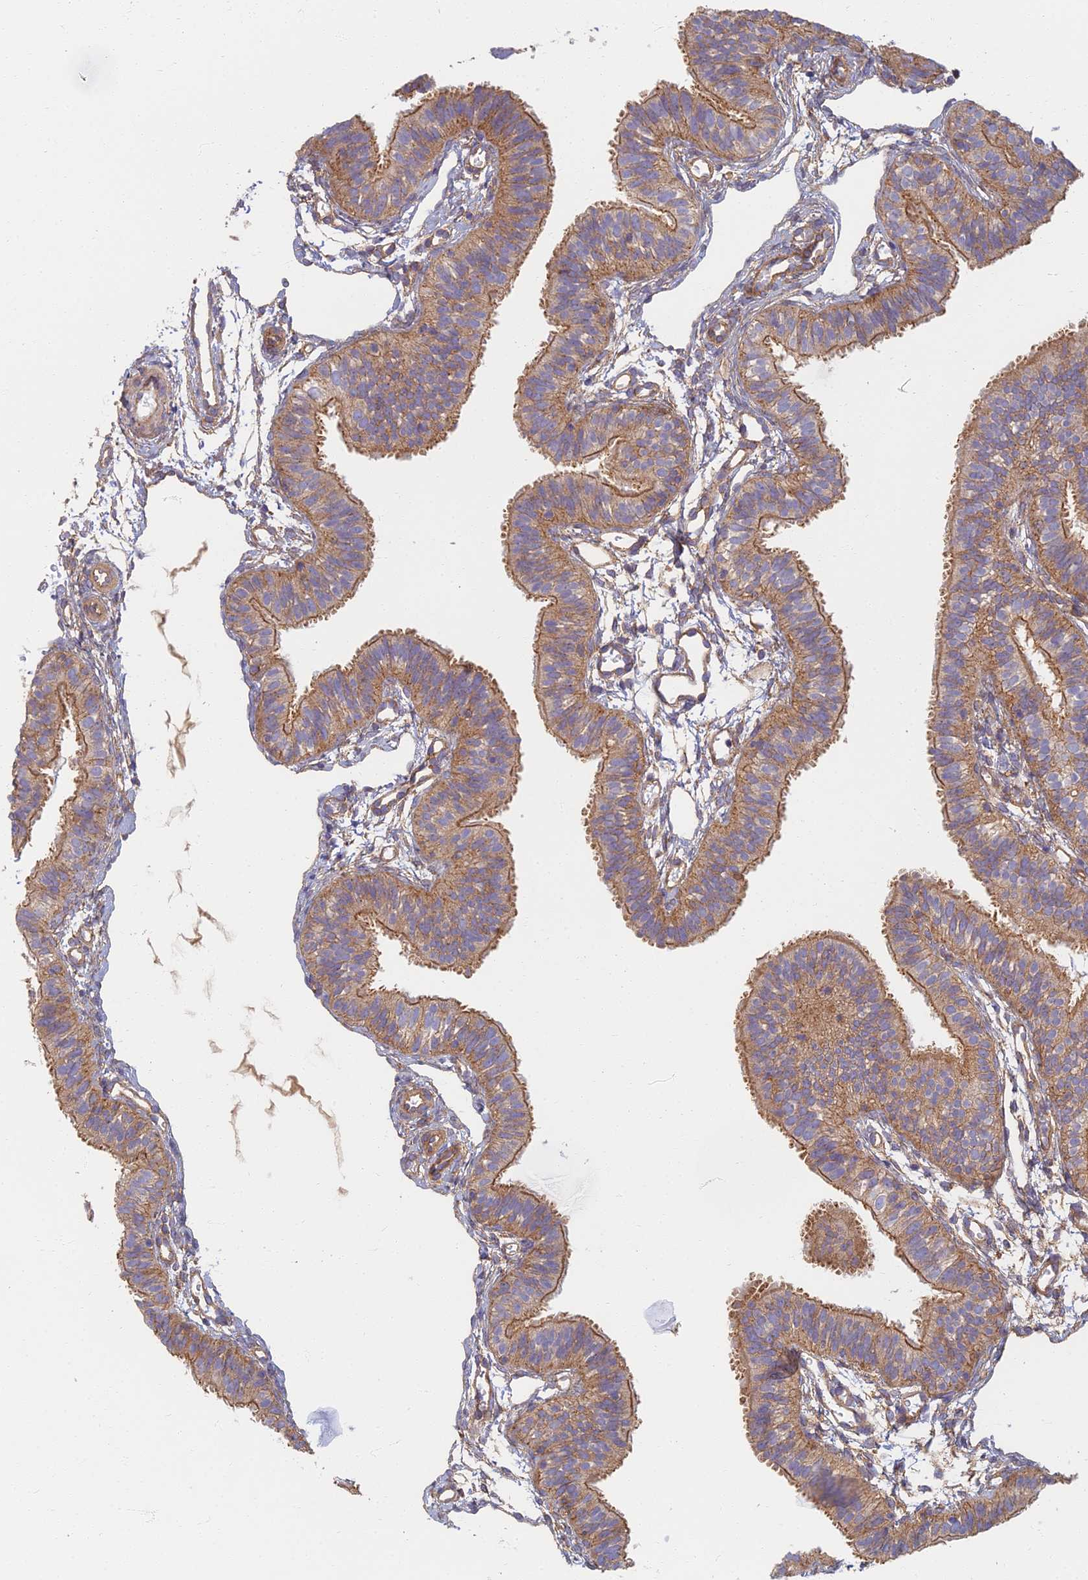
{"staining": {"intensity": "moderate", "quantity": ">75%", "location": "cytoplasmic/membranous"}, "tissue": "fallopian tube", "cell_type": "Glandular cells", "image_type": "normal", "snomed": [{"axis": "morphology", "description": "Normal tissue, NOS"}, {"axis": "topography", "description": "Fallopian tube"}], "caption": "Immunohistochemistry (DAB (3,3'-diaminobenzidine)) staining of benign fallopian tube reveals moderate cytoplasmic/membranous protein positivity in about >75% of glandular cells.", "gene": "RBSN", "patient": {"sex": "female", "age": 35}}